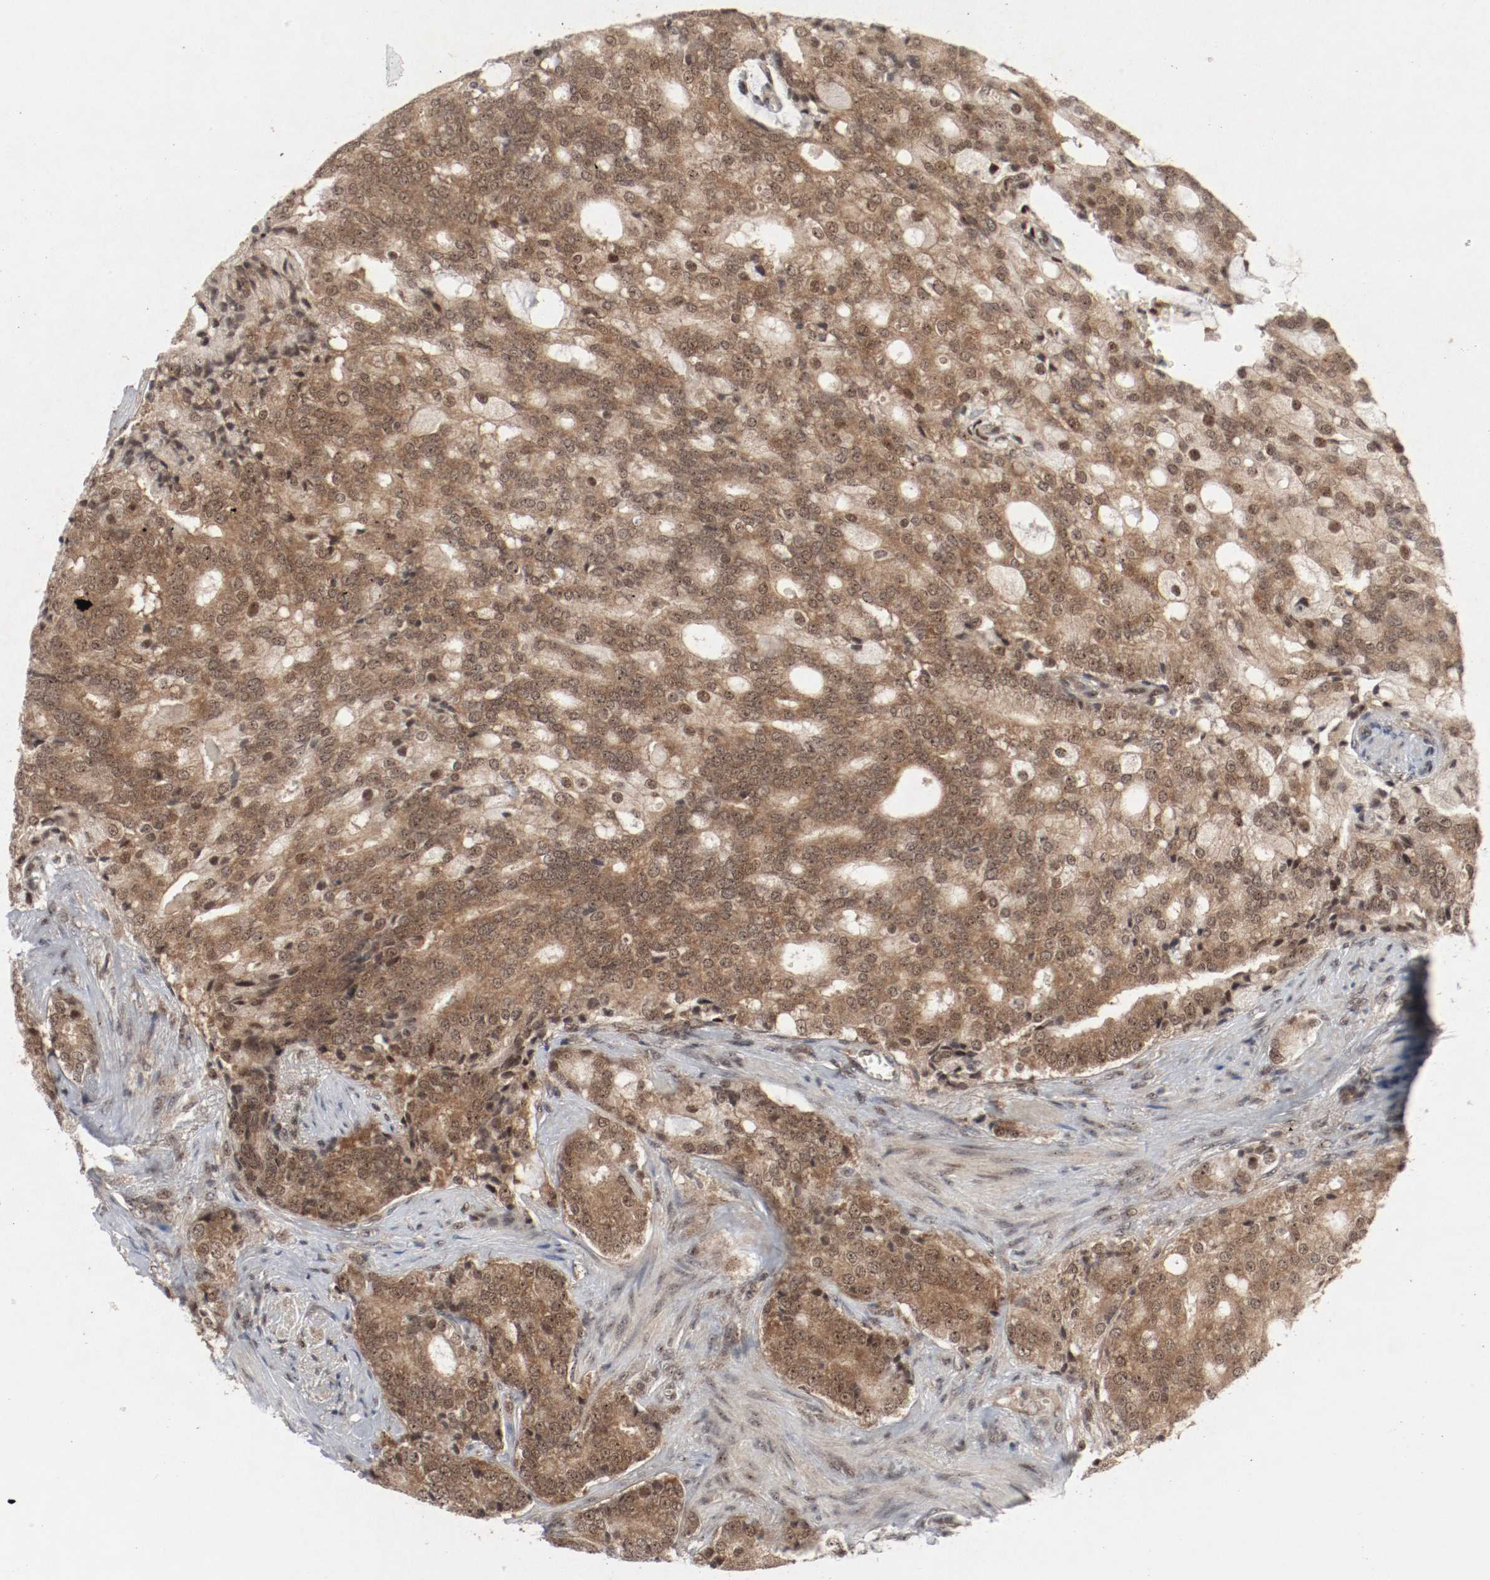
{"staining": {"intensity": "moderate", "quantity": ">75%", "location": "cytoplasmic/membranous,nuclear"}, "tissue": "prostate cancer", "cell_type": "Tumor cells", "image_type": "cancer", "snomed": [{"axis": "morphology", "description": "Adenocarcinoma, Low grade"}, {"axis": "topography", "description": "Prostate"}], "caption": "Prostate cancer stained with a brown dye reveals moderate cytoplasmic/membranous and nuclear positive staining in approximately >75% of tumor cells.", "gene": "CSNK2B", "patient": {"sex": "male", "age": 58}}